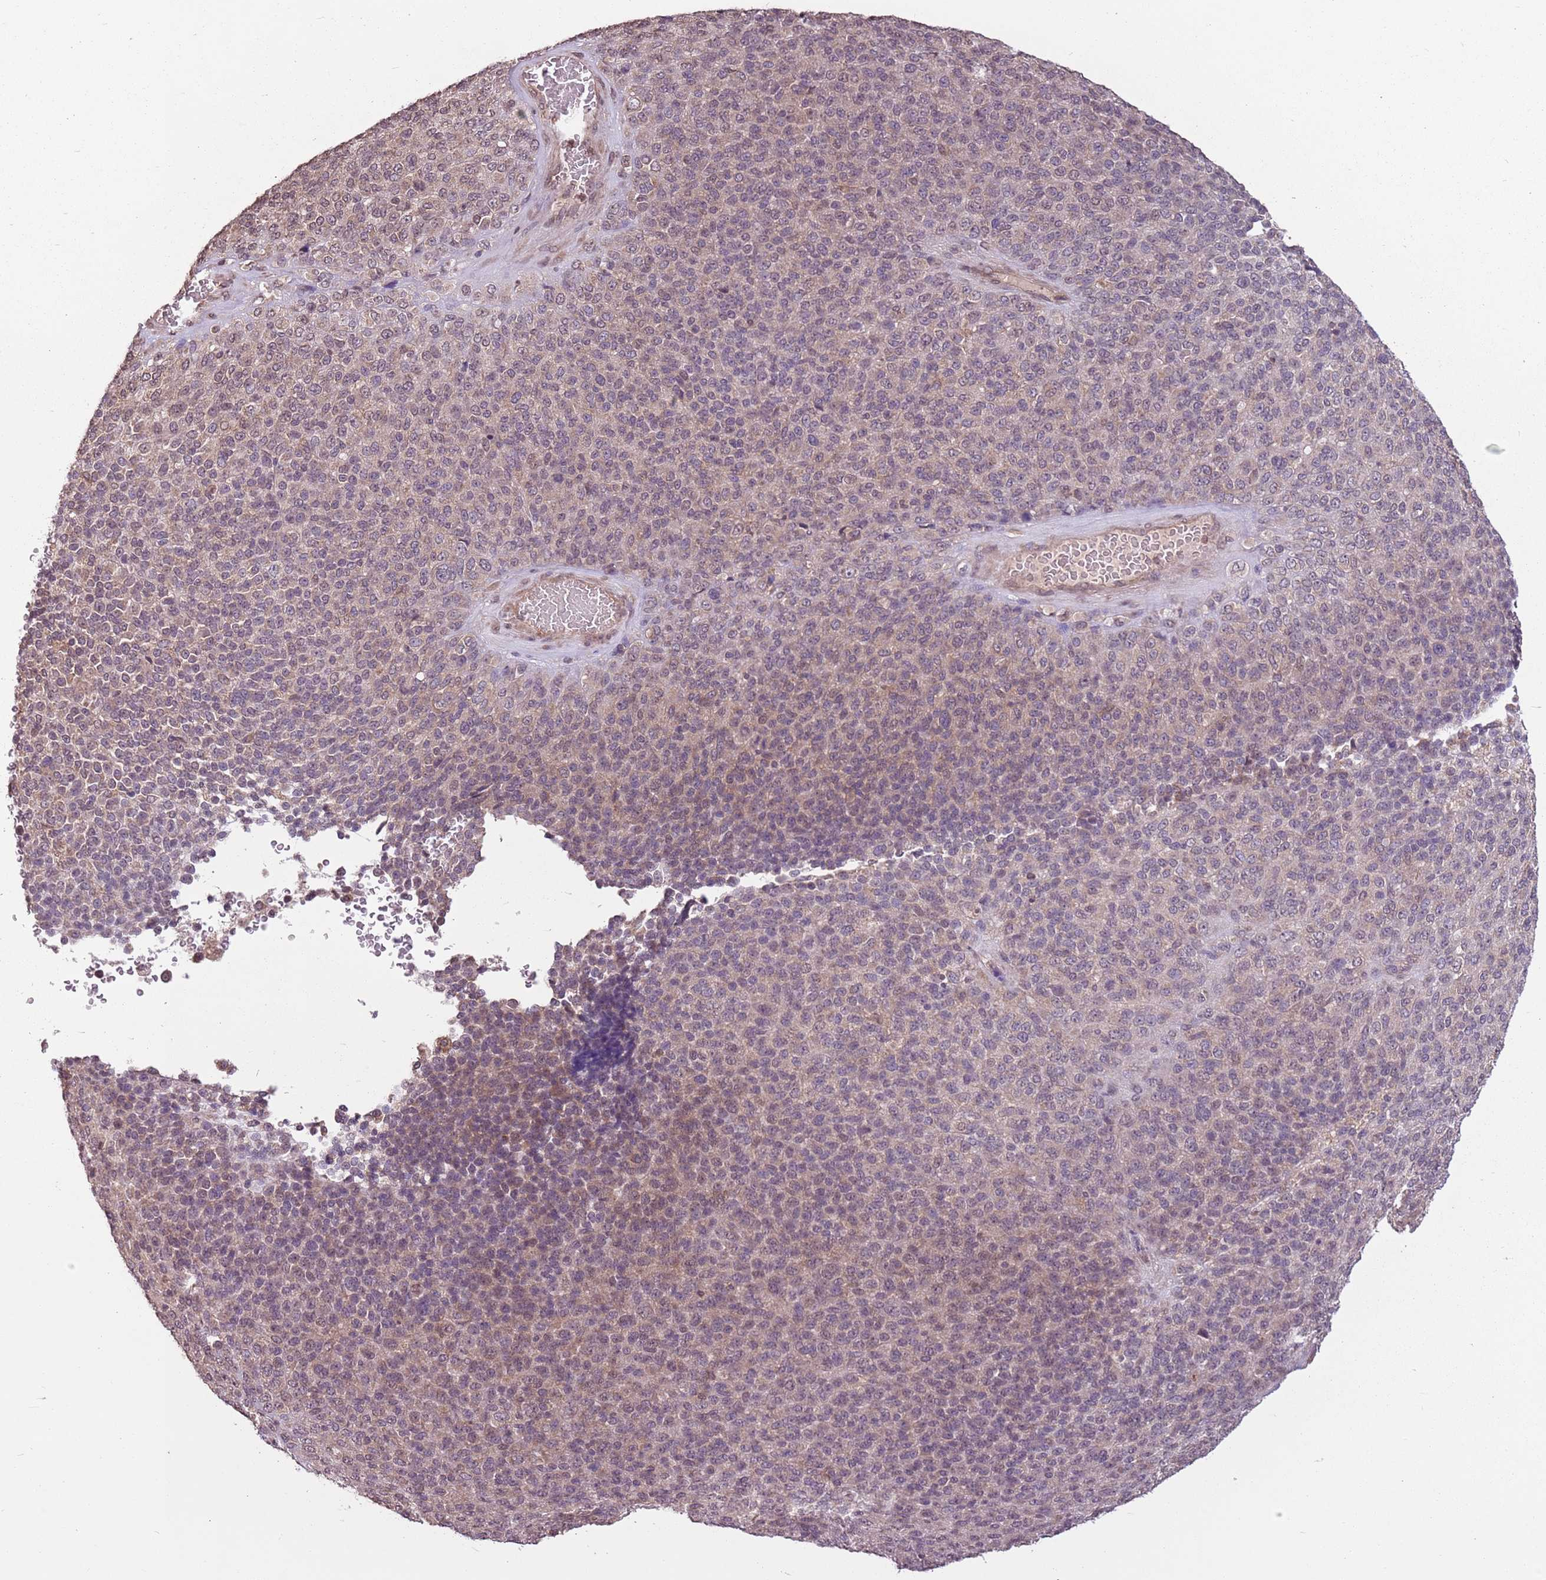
{"staining": {"intensity": "moderate", "quantity": ">75%", "location": "cytoplasmic/membranous"}, "tissue": "melanoma", "cell_type": "Tumor cells", "image_type": "cancer", "snomed": [{"axis": "morphology", "description": "Malignant melanoma, Metastatic site"}, {"axis": "topography", "description": "Brain"}], "caption": "Tumor cells reveal moderate cytoplasmic/membranous positivity in approximately >75% of cells in melanoma. (DAB IHC, brown staining for protein, blue staining for nuclei).", "gene": "CAPN9", "patient": {"sex": "female", "age": 56}}